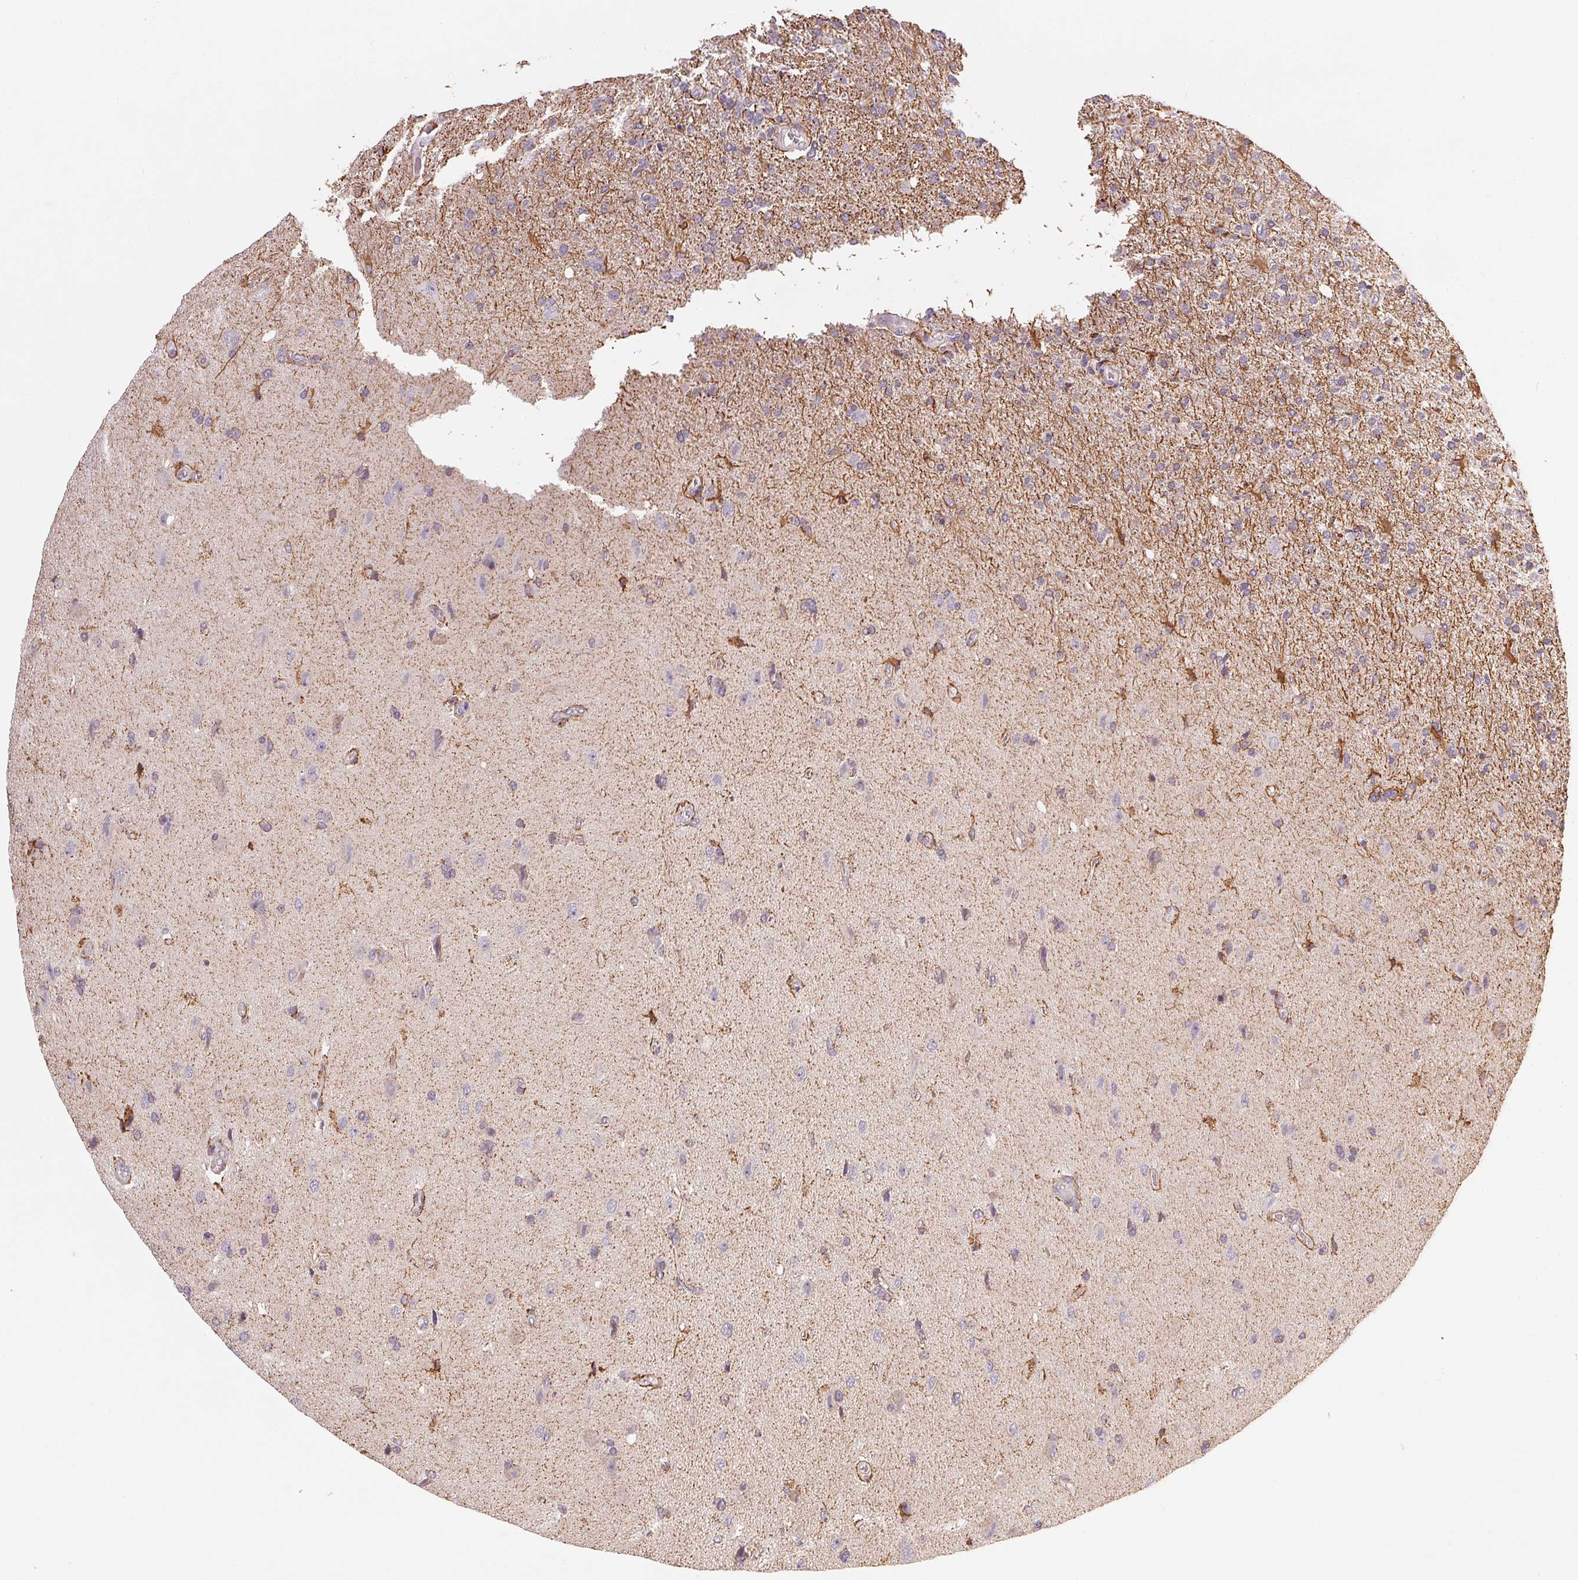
{"staining": {"intensity": "negative", "quantity": "none", "location": "none"}, "tissue": "glioma", "cell_type": "Tumor cells", "image_type": "cancer", "snomed": [{"axis": "morphology", "description": "Glioma, malignant, High grade"}, {"axis": "topography", "description": "Cerebral cortex"}], "caption": "There is no significant expression in tumor cells of high-grade glioma (malignant). (Brightfield microscopy of DAB (3,3'-diaminobenzidine) IHC at high magnification).", "gene": "NCOA4", "patient": {"sex": "male", "age": 70}}